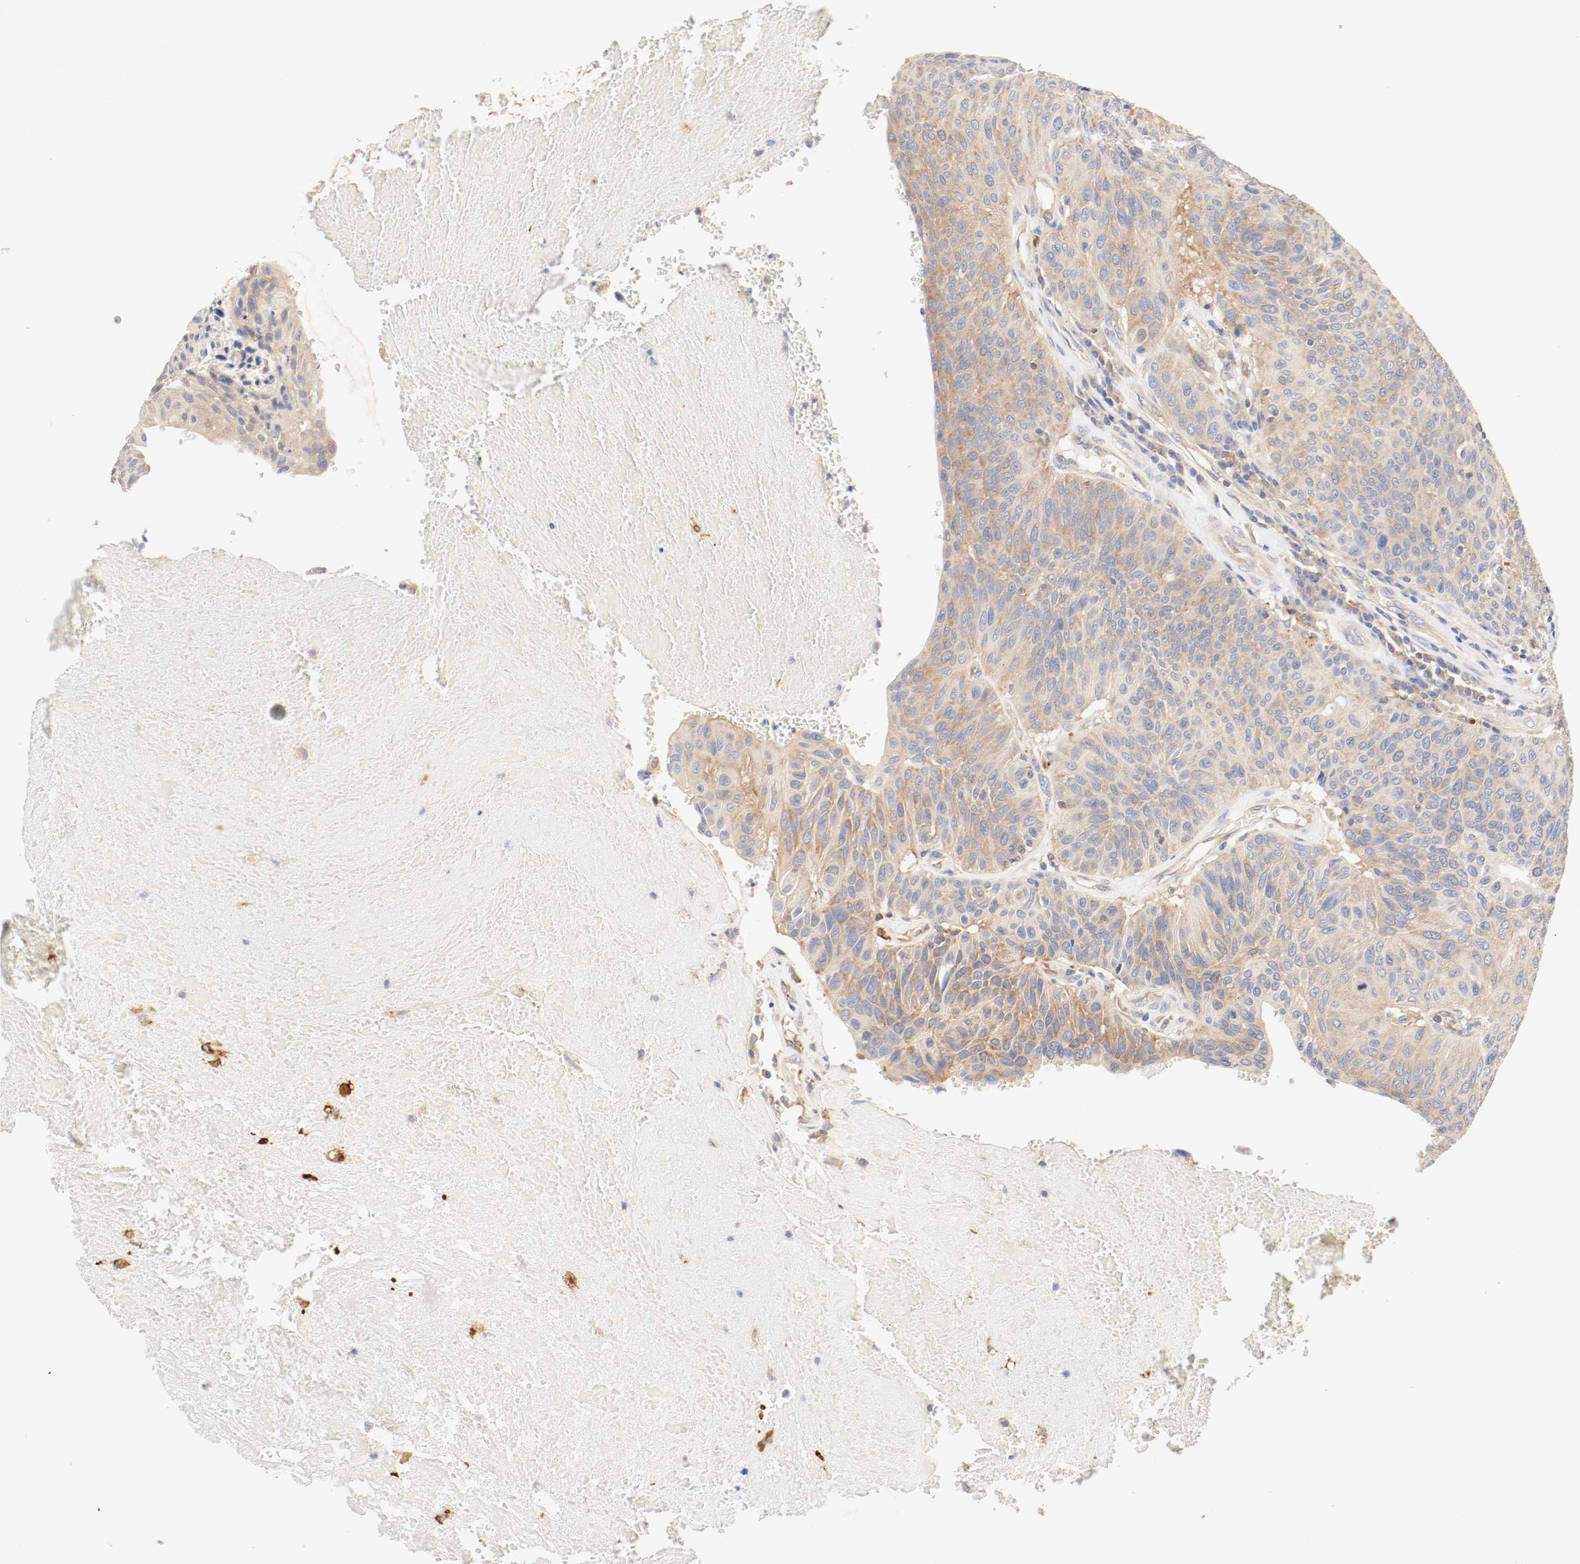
{"staining": {"intensity": "moderate", "quantity": ">75%", "location": "cytoplasmic/membranous"}, "tissue": "urothelial cancer", "cell_type": "Tumor cells", "image_type": "cancer", "snomed": [{"axis": "morphology", "description": "Urothelial carcinoma, High grade"}, {"axis": "topography", "description": "Urinary bladder"}], "caption": "Immunohistochemistry histopathology image of neoplastic tissue: urothelial cancer stained using immunohistochemistry (IHC) shows medium levels of moderate protein expression localized specifically in the cytoplasmic/membranous of tumor cells, appearing as a cytoplasmic/membranous brown color.", "gene": "GIT1", "patient": {"sex": "male", "age": 66}}